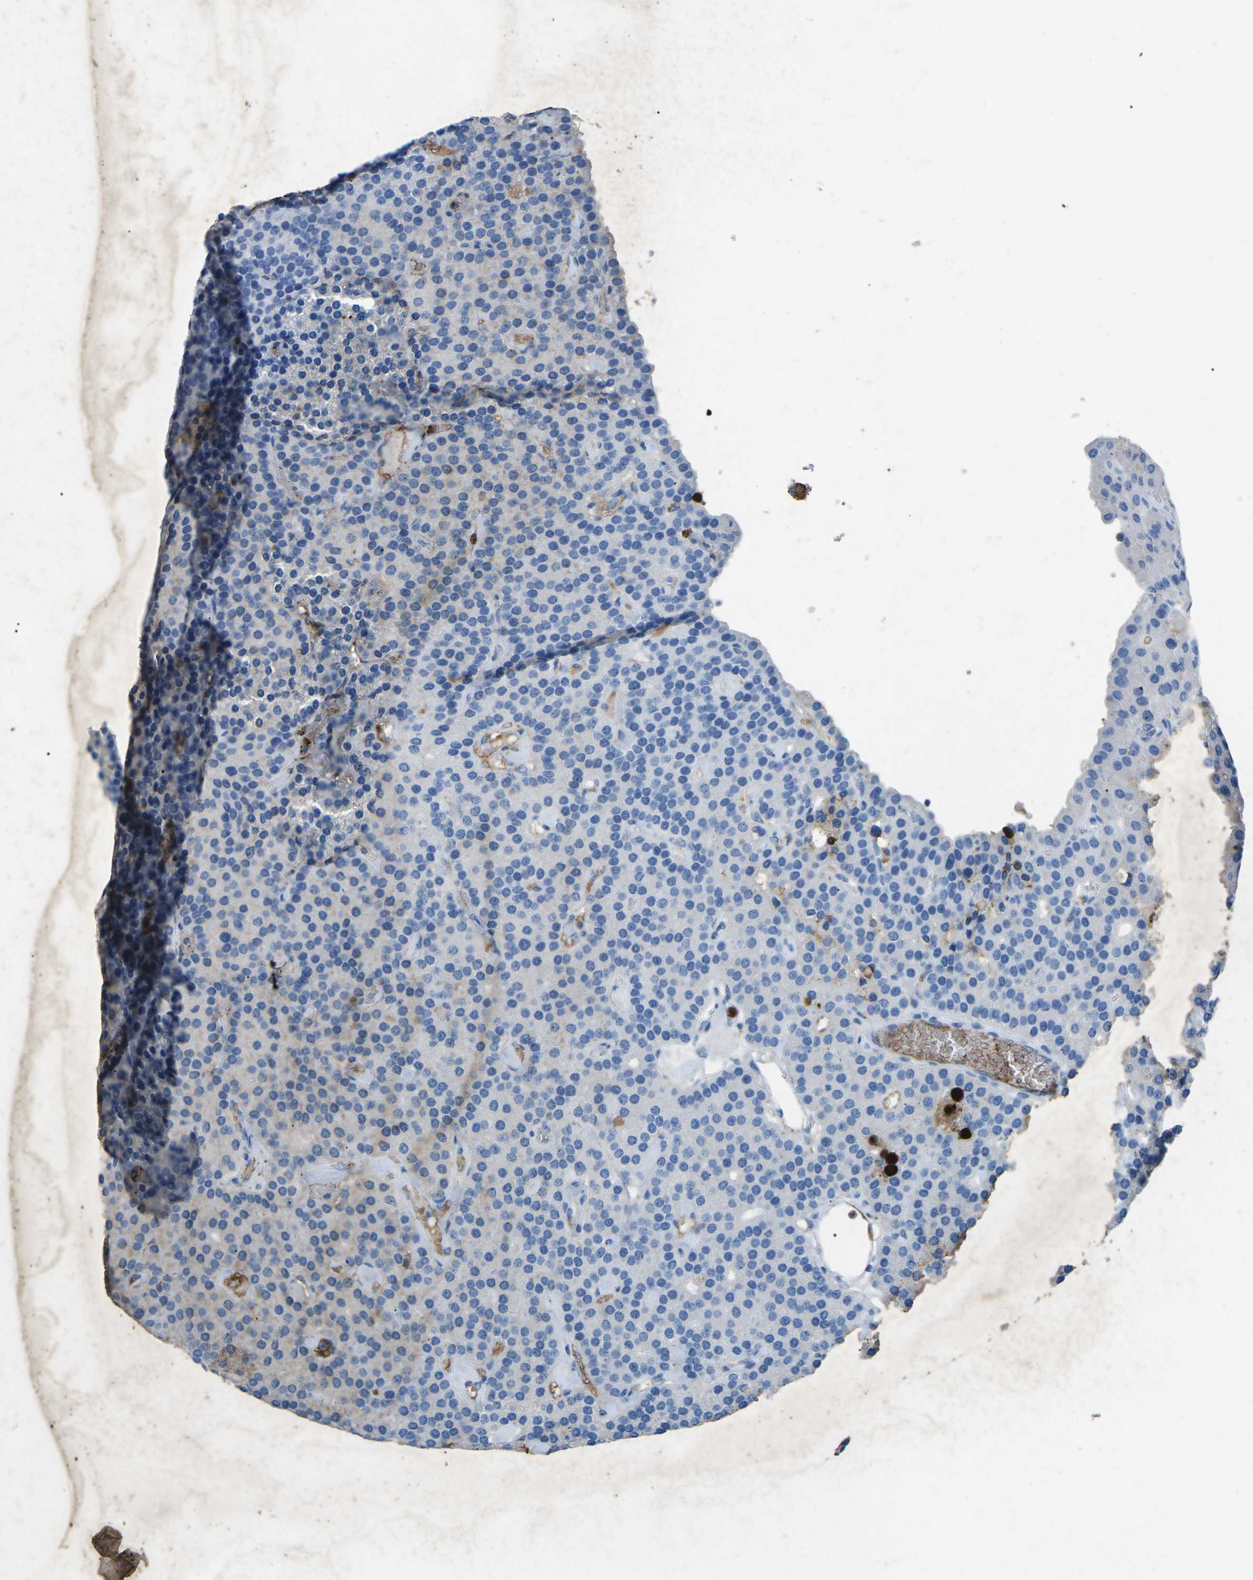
{"staining": {"intensity": "negative", "quantity": "none", "location": "none"}, "tissue": "parathyroid gland", "cell_type": "Glandular cells", "image_type": "normal", "snomed": [{"axis": "morphology", "description": "Normal tissue, NOS"}, {"axis": "morphology", "description": "Adenoma, NOS"}, {"axis": "topography", "description": "Parathyroid gland"}], "caption": "Immunohistochemistry image of normal human parathyroid gland stained for a protein (brown), which displays no positivity in glandular cells.", "gene": "CTAGE1", "patient": {"sex": "female", "age": 86}}